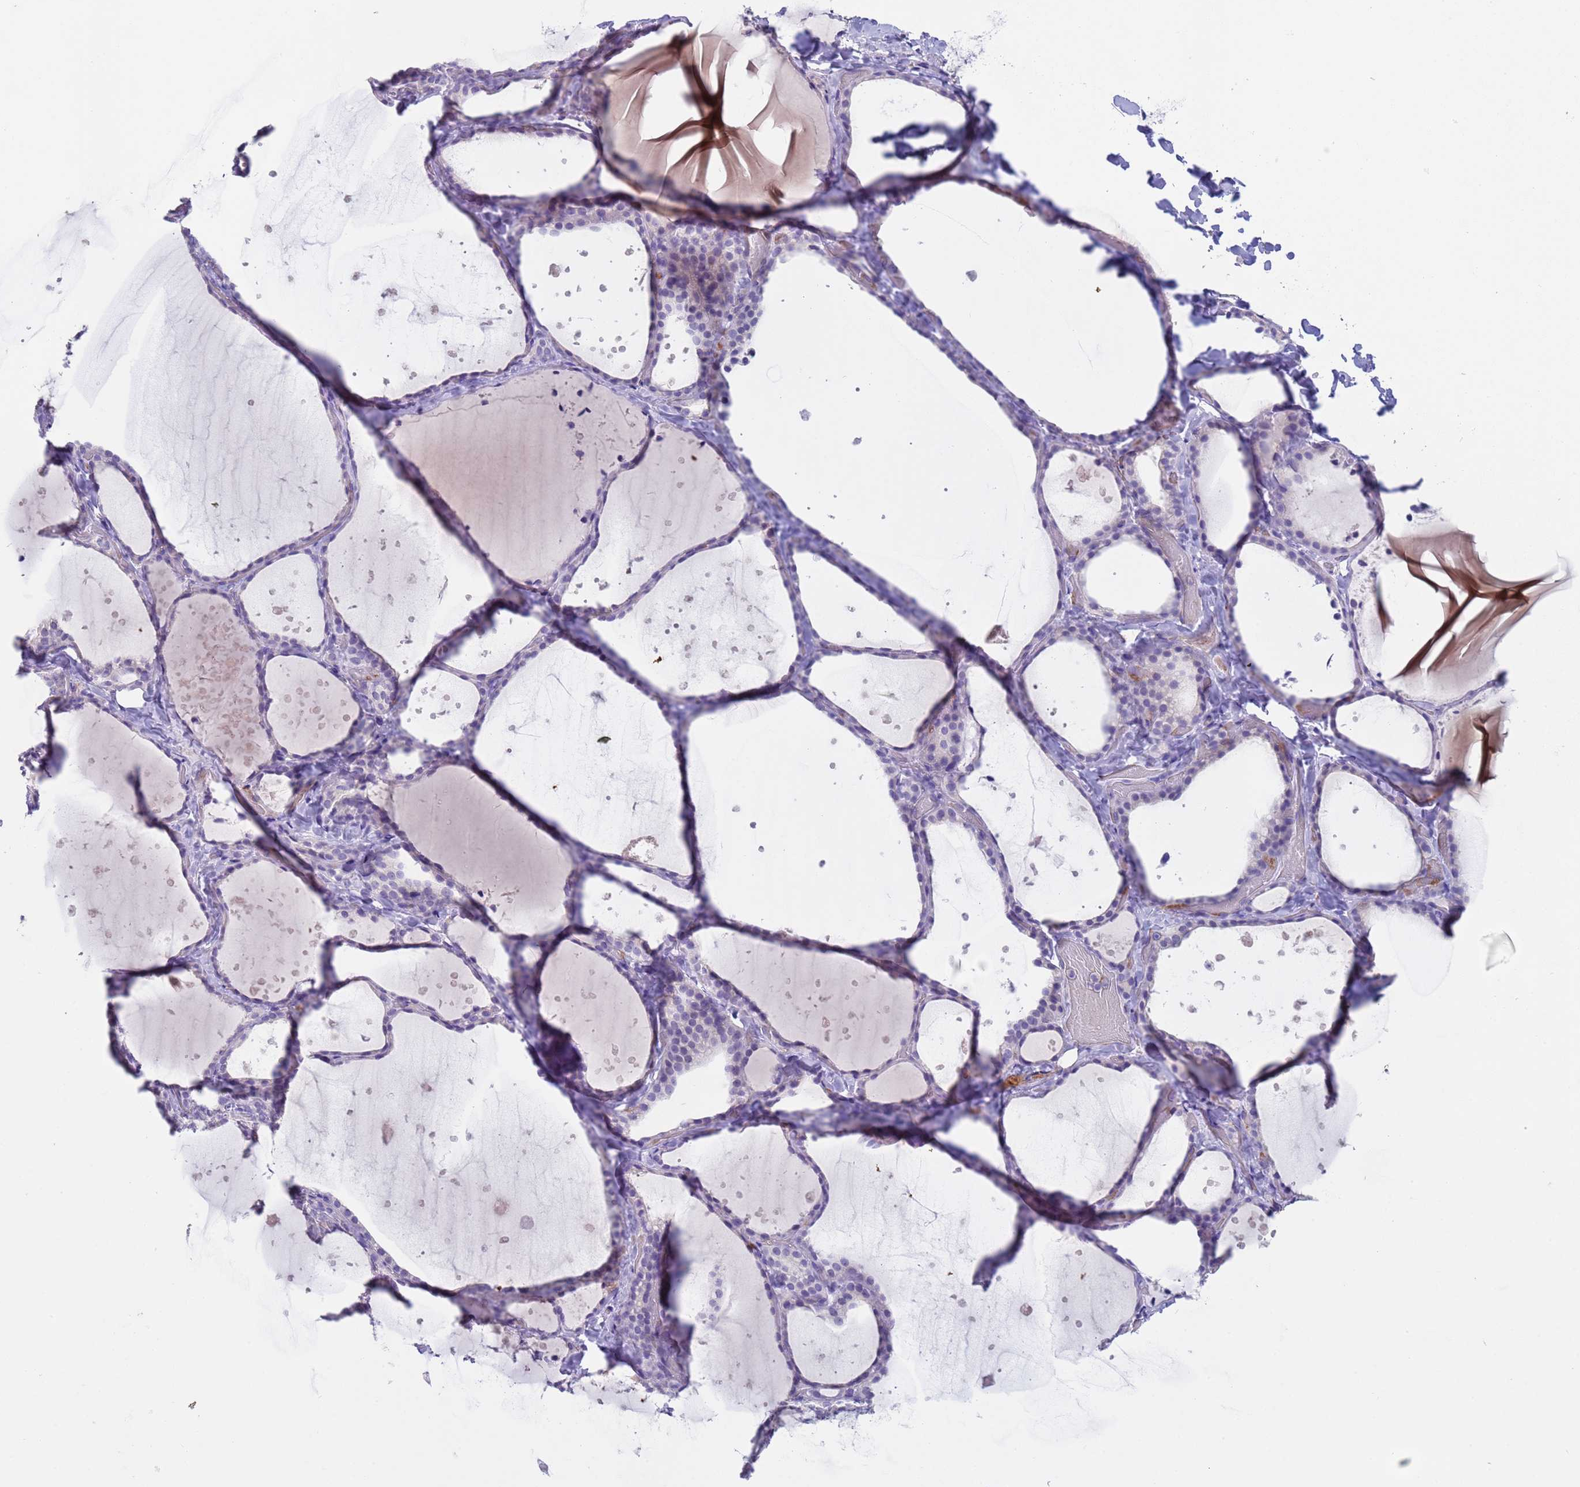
{"staining": {"intensity": "negative", "quantity": "none", "location": "none"}, "tissue": "thyroid gland", "cell_type": "Glandular cells", "image_type": "normal", "snomed": [{"axis": "morphology", "description": "Normal tissue, NOS"}, {"axis": "topography", "description": "Thyroid gland"}], "caption": "High power microscopy image of an IHC photomicrograph of normal thyroid gland, revealing no significant positivity in glandular cells.", "gene": "KBTBD3", "patient": {"sex": "female", "age": 44}}